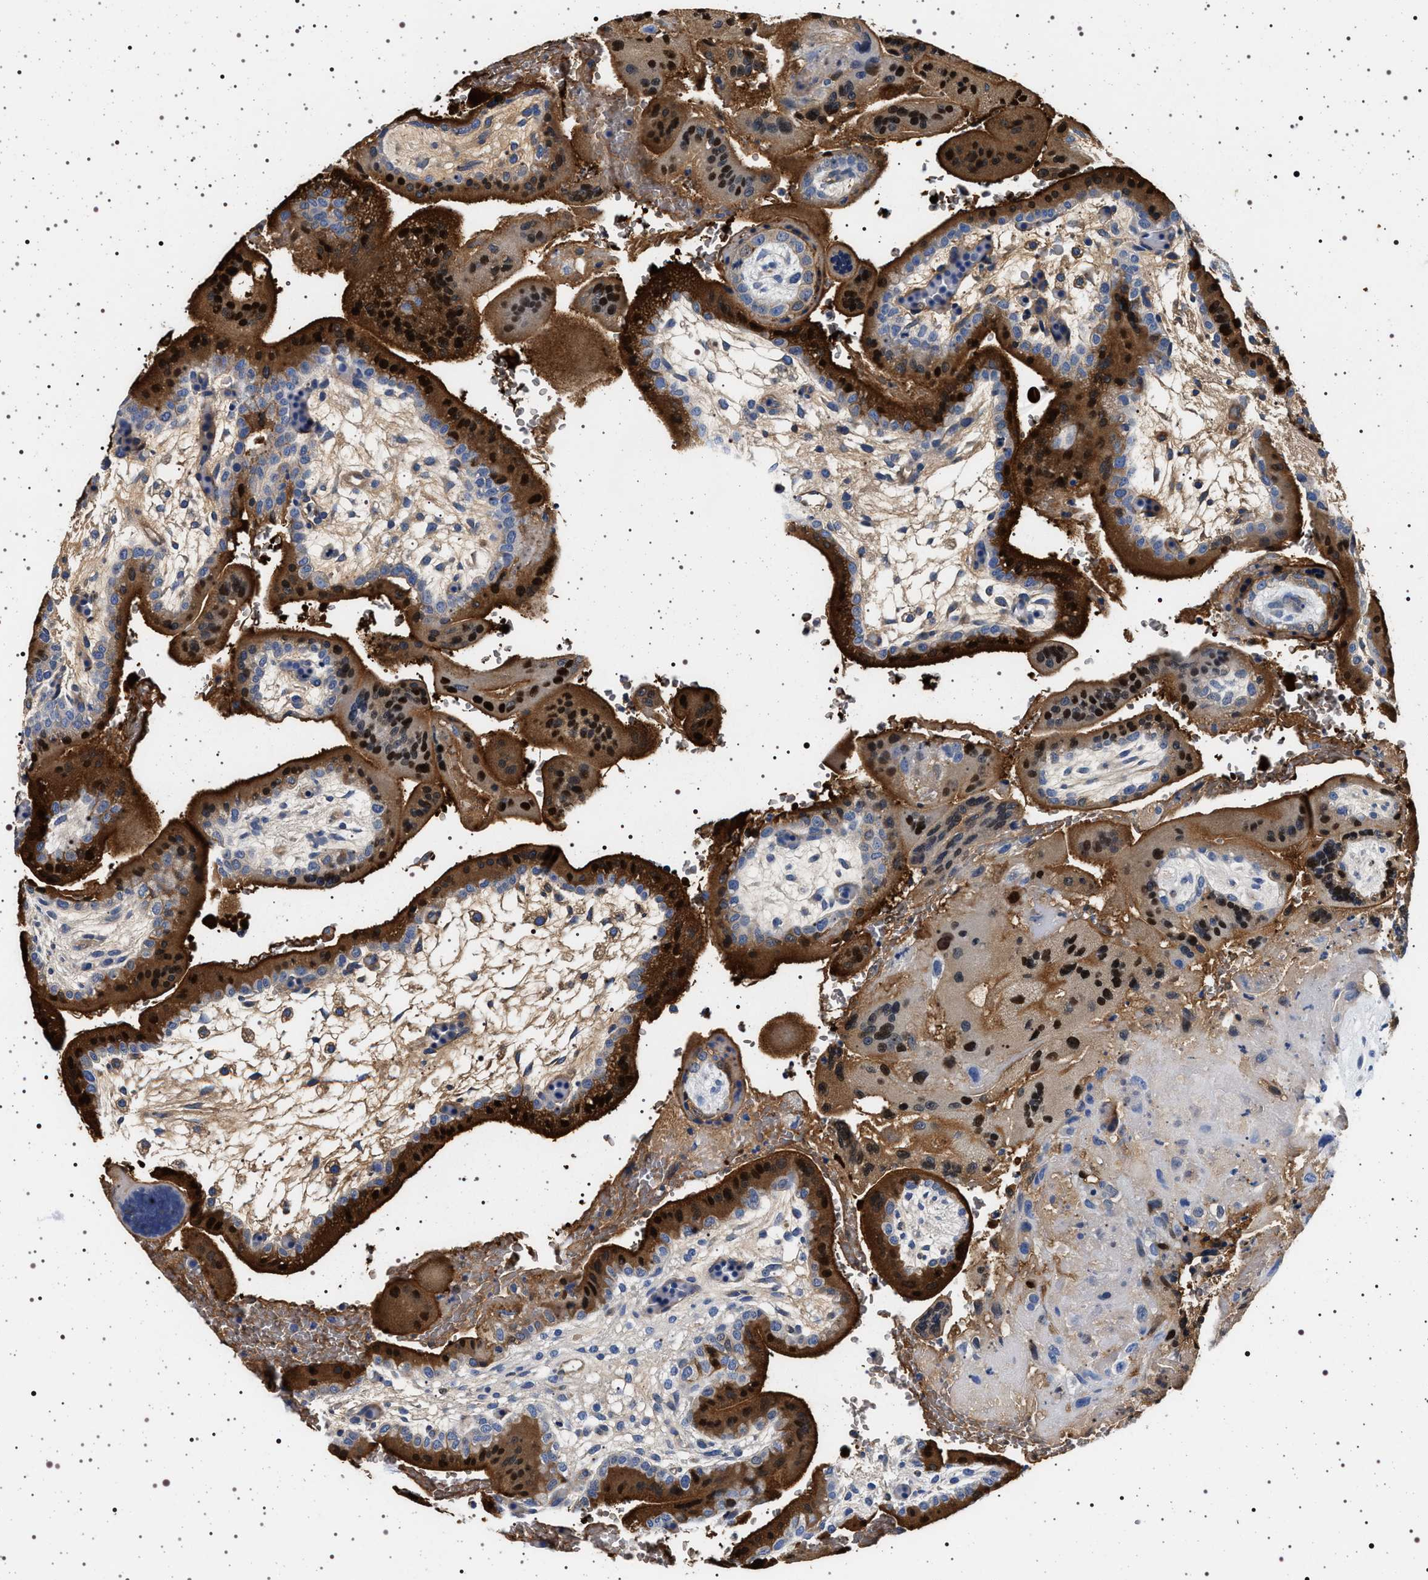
{"staining": {"intensity": "negative", "quantity": "none", "location": "none"}, "tissue": "placenta", "cell_type": "Decidual cells", "image_type": "normal", "snomed": [{"axis": "morphology", "description": "Normal tissue, NOS"}, {"axis": "topography", "description": "Placenta"}], "caption": "IHC photomicrograph of normal placenta: placenta stained with DAB (3,3'-diaminobenzidine) reveals no significant protein staining in decidual cells. The staining is performed using DAB (3,3'-diaminobenzidine) brown chromogen with nuclei counter-stained in using hematoxylin.", "gene": "HSD17B1", "patient": {"sex": "female", "age": 35}}